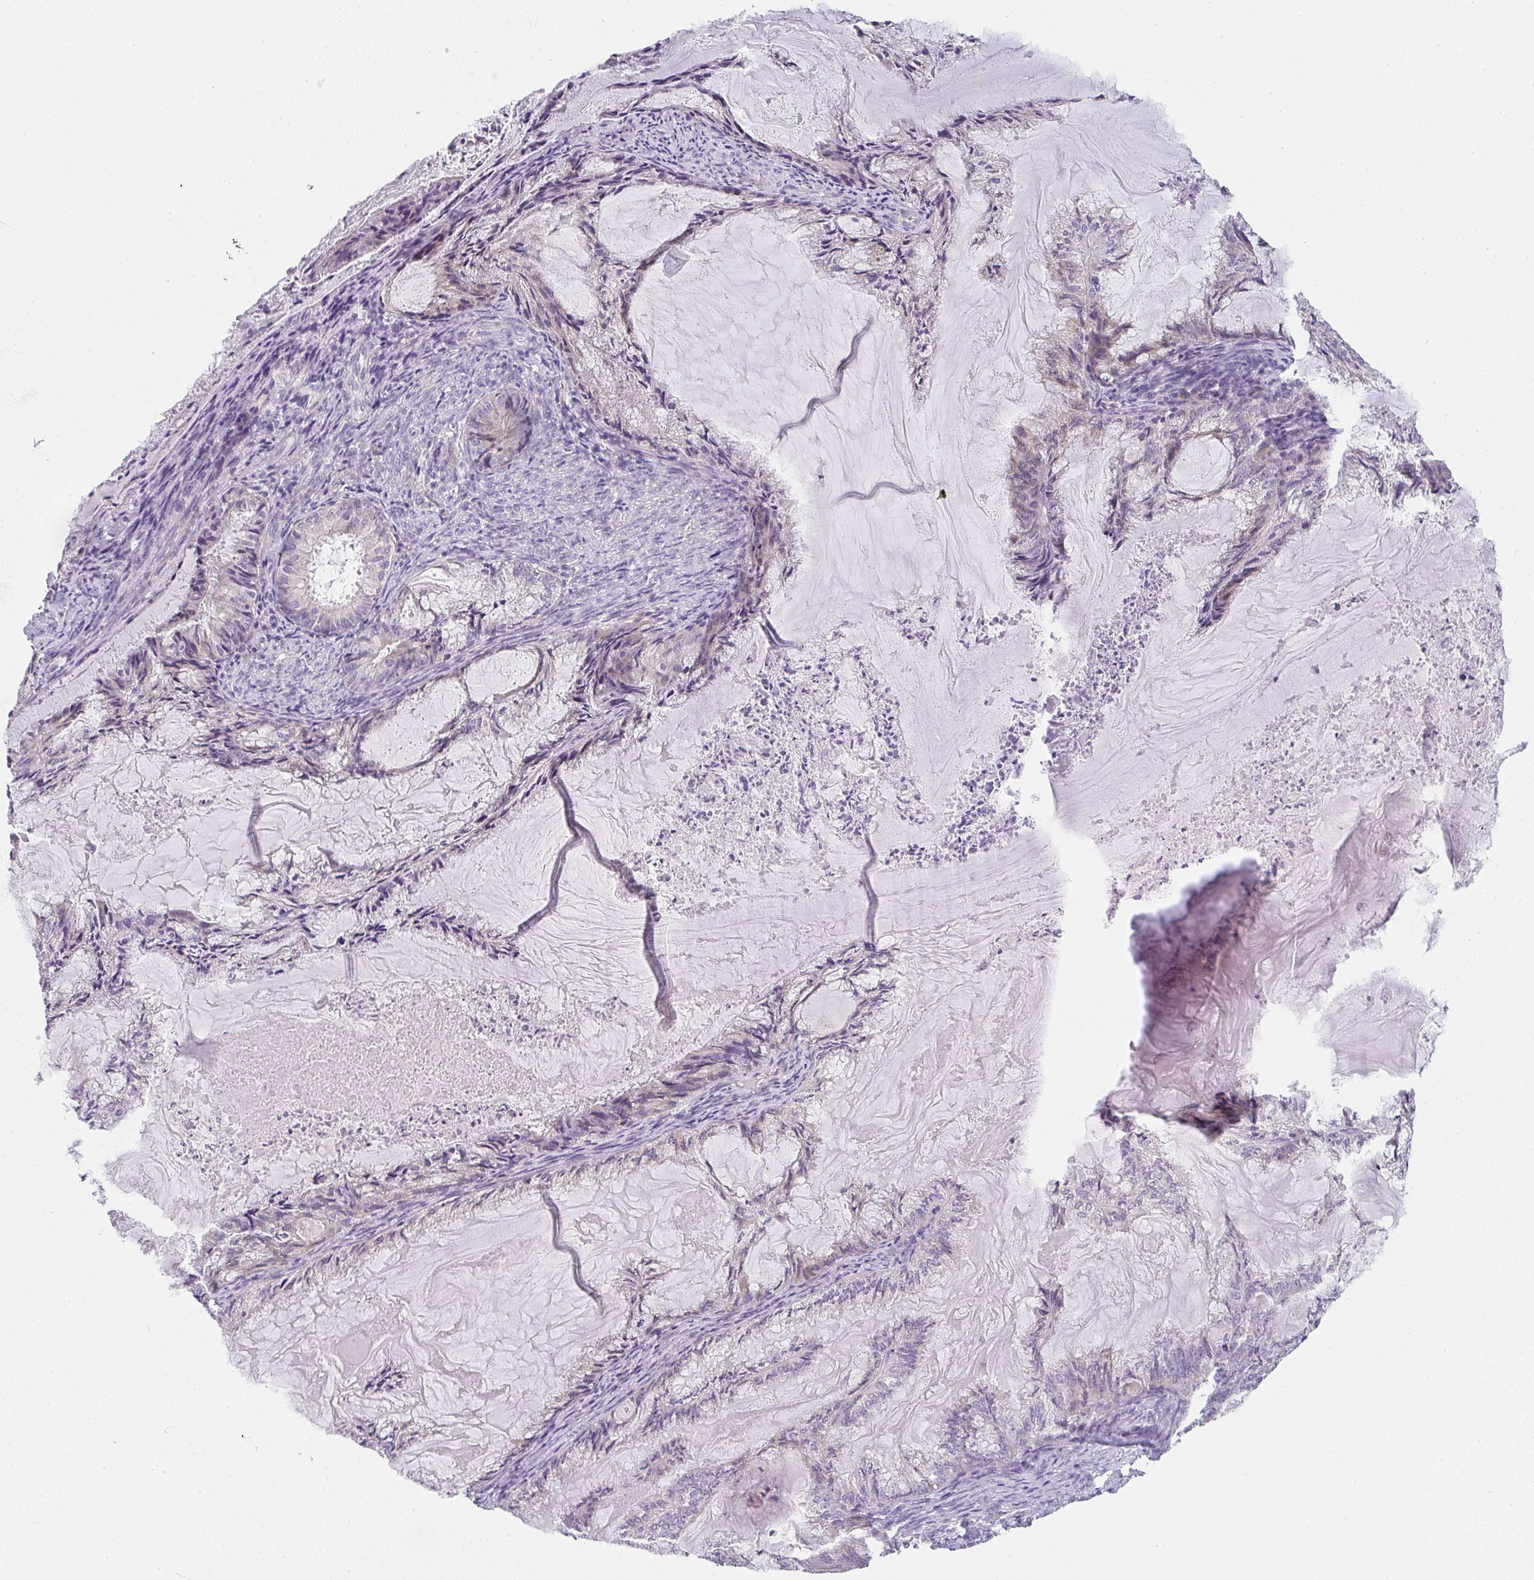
{"staining": {"intensity": "weak", "quantity": "<25%", "location": "cytoplasmic/membranous"}, "tissue": "endometrial cancer", "cell_type": "Tumor cells", "image_type": "cancer", "snomed": [{"axis": "morphology", "description": "Adenocarcinoma, NOS"}, {"axis": "topography", "description": "Endometrium"}], "caption": "IHC histopathology image of endometrial adenocarcinoma stained for a protein (brown), which reveals no staining in tumor cells.", "gene": "CACNA1S", "patient": {"sex": "female", "age": 86}}